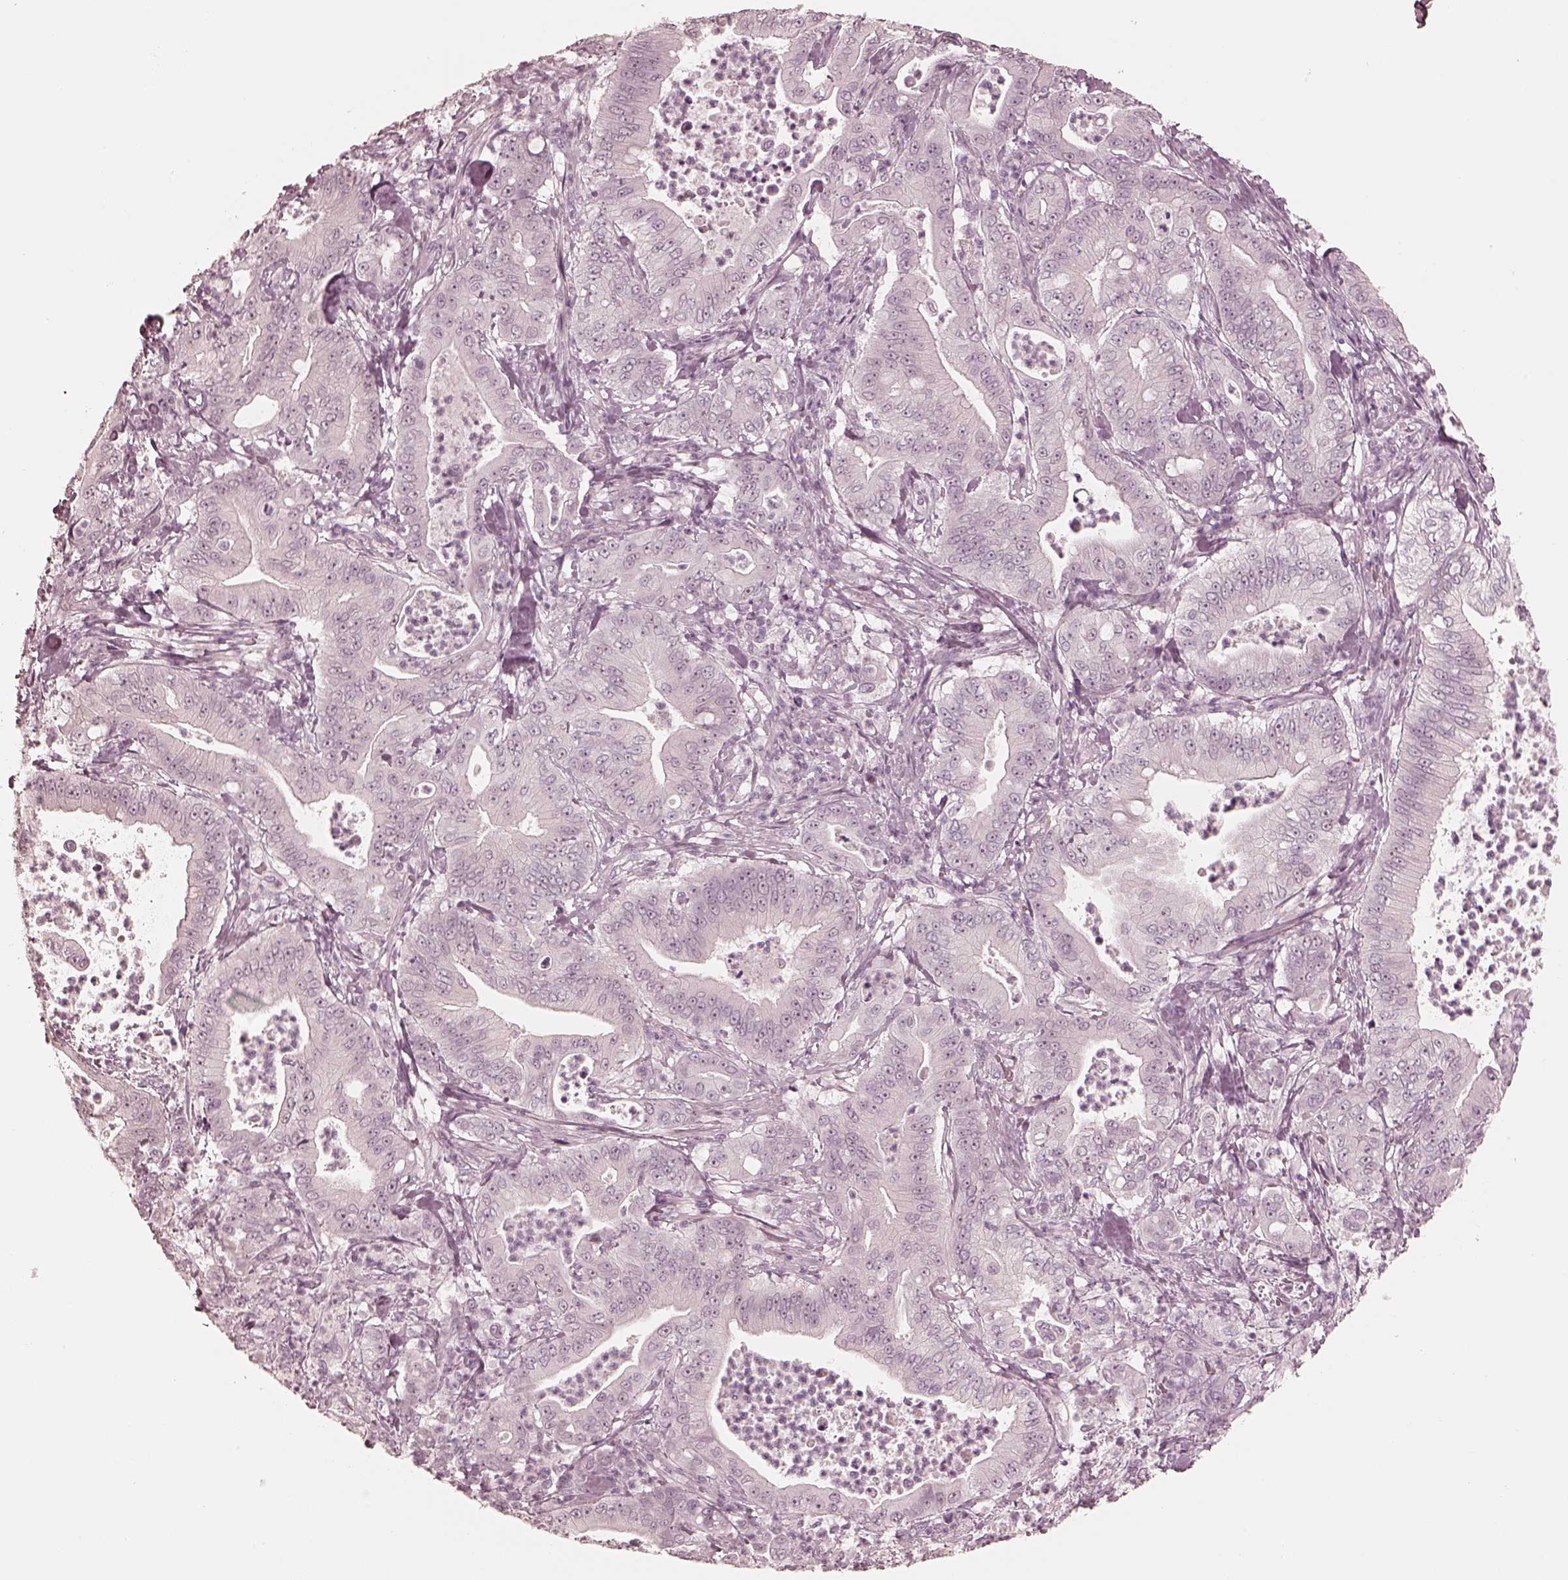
{"staining": {"intensity": "negative", "quantity": "none", "location": "none"}, "tissue": "pancreatic cancer", "cell_type": "Tumor cells", "image_type": "cancer", "snomed": [{"axis": "morphology", "description": "Adenocarcinoma, NOS"}, {"axis": "topography", "description": "Pancreas"}], "caption": "Image shows no protein expression in tumor cells of pancreatic cancer (adenocarcinoma) tissue.", "gene": "CALR3", "patient": {"sex": "male", "age": 71}}